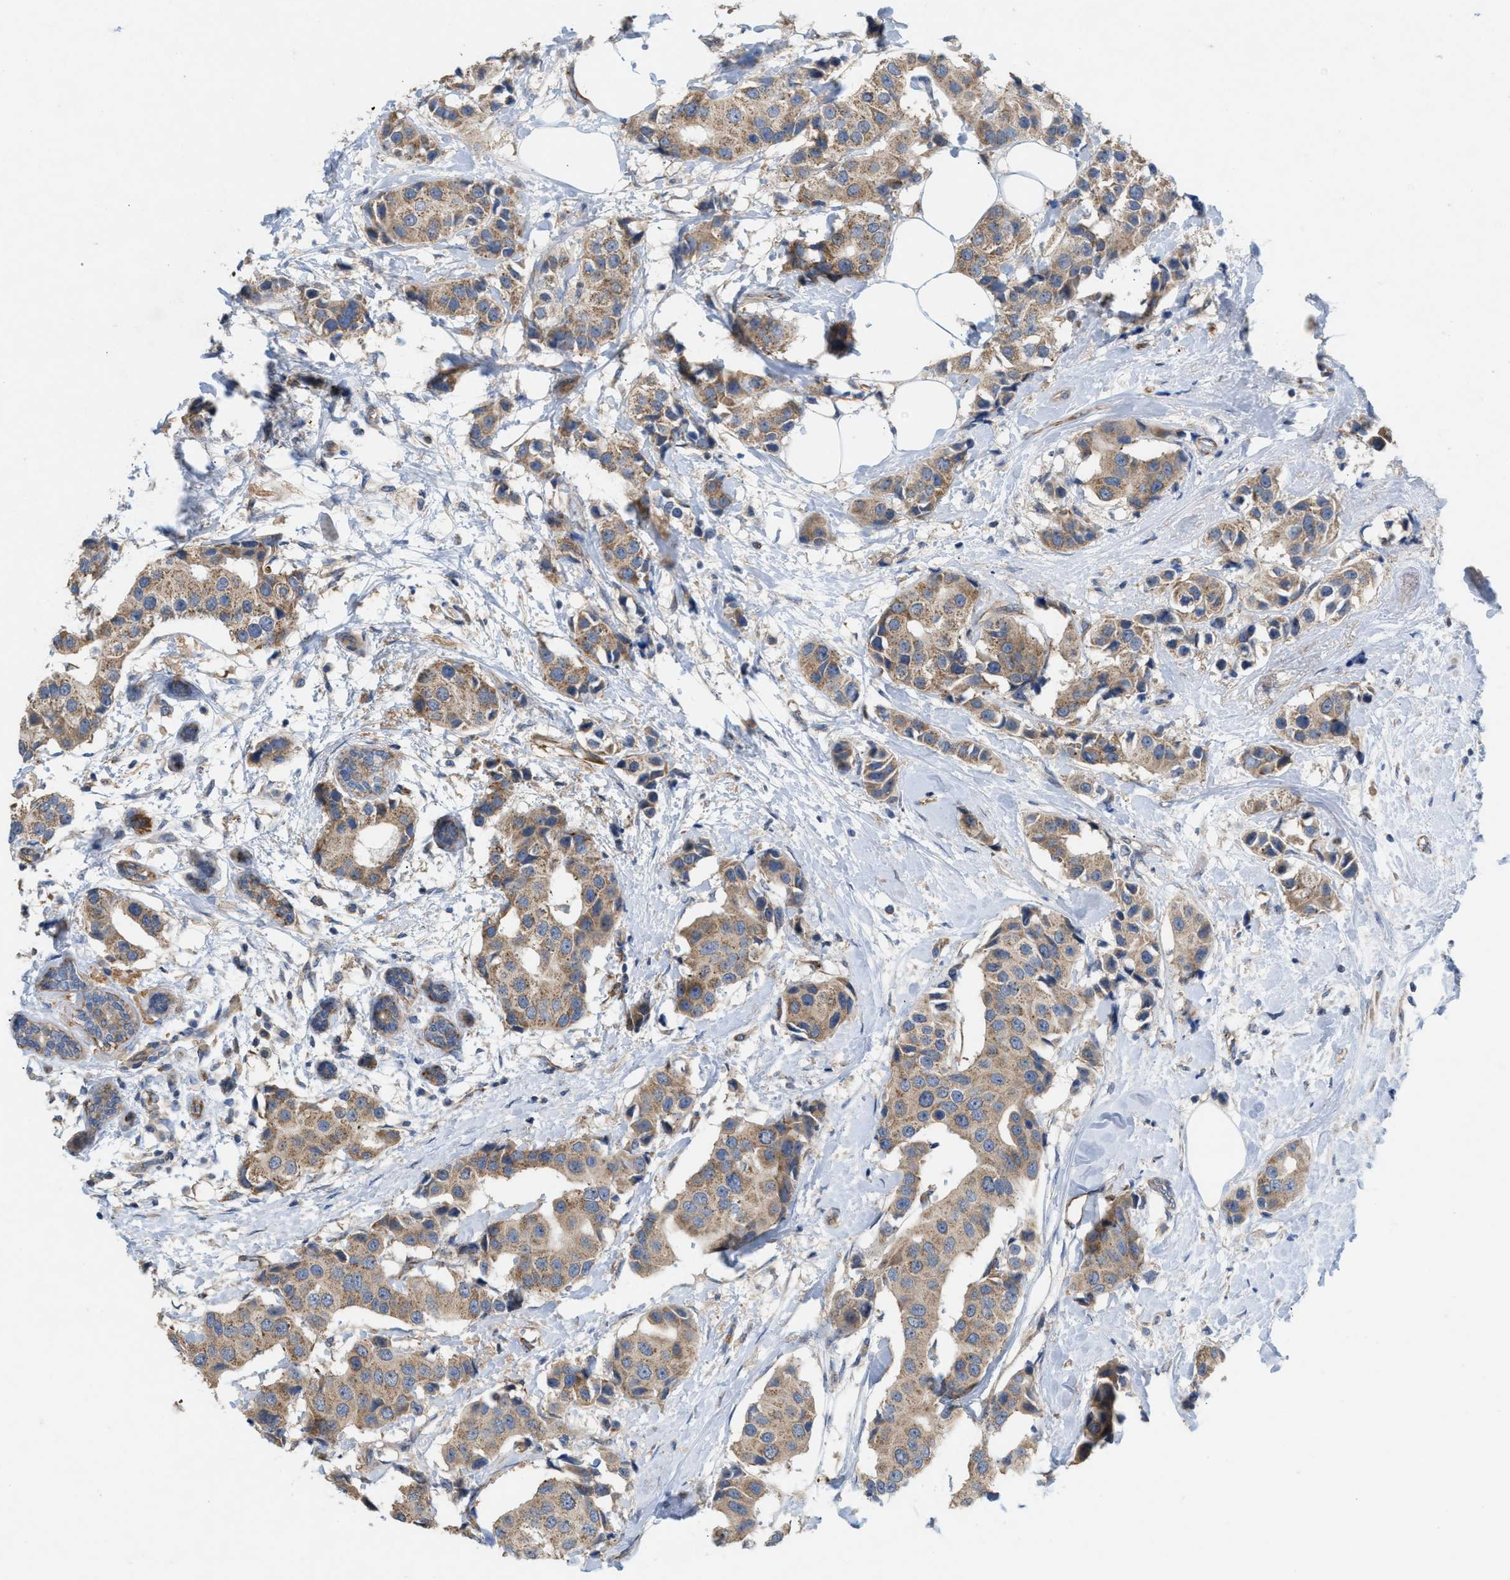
{"staining": {"intensity": "moderate", "quantity": ">75%", "location": "cytoplasmic/membranous"}, "tissue": "breast cancer", "cell_type": "Tumor cells", "image_type": "cancer", "snomed": [{"axis": "morphology", "description": "Normal tissue, NOS"}, {"axis": "morphology", "description": "Duct carcinoma"}, {"axis": "topography", "description": "Breast"}], "caption": "This is an image of immunohistochemistry (IHC) staining of breast intraductal carcinoma, which shows moderate positivity in the cytoplasmic/membranous of tumor cells.", "gene": "UBAP2", "patient": {"sex": "female", "age": 39}}